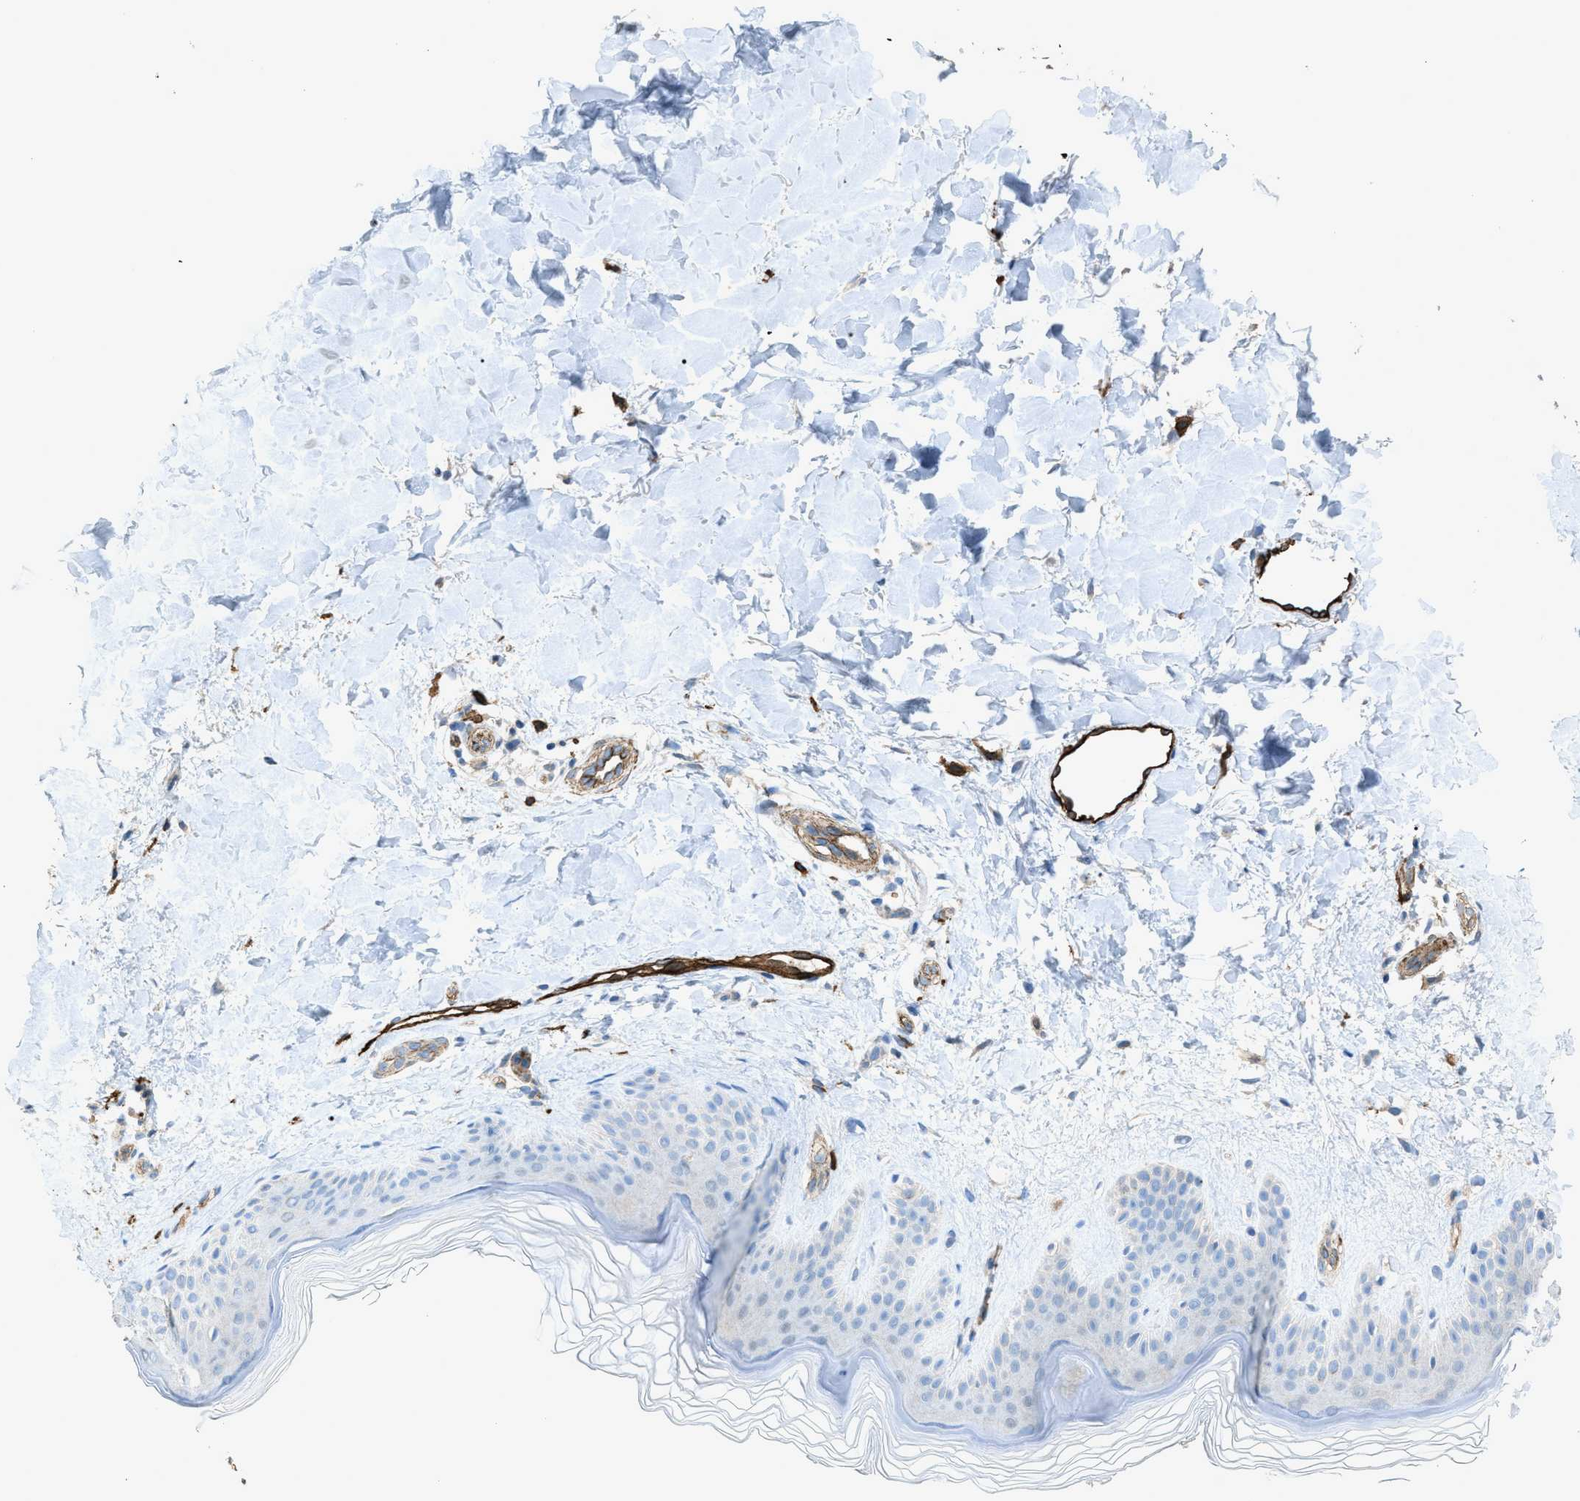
{"staining": {"intensity": "negative", "quantity": "none", "location": "none"}, "tissue": "skin", "cell_type": "Fibroblasts", "image_type": "normal", "snomed": [{"axis": "morphology", "description": "Normal tissue, NOS"}, {"axis": "morphology", "description": "Malignant melanoma, Metastatic site"}, {"axis": "topography", "description": "Skin"}], "caption": "Fibroblasts show no significant protein expression in benign skin. (DAB (3,3'-diaminobenzidine) immunohistochemistry with hematoxylin counter stain).", "gene": "SLC22A15", "patient": {"sex": "male", "age": 41}}